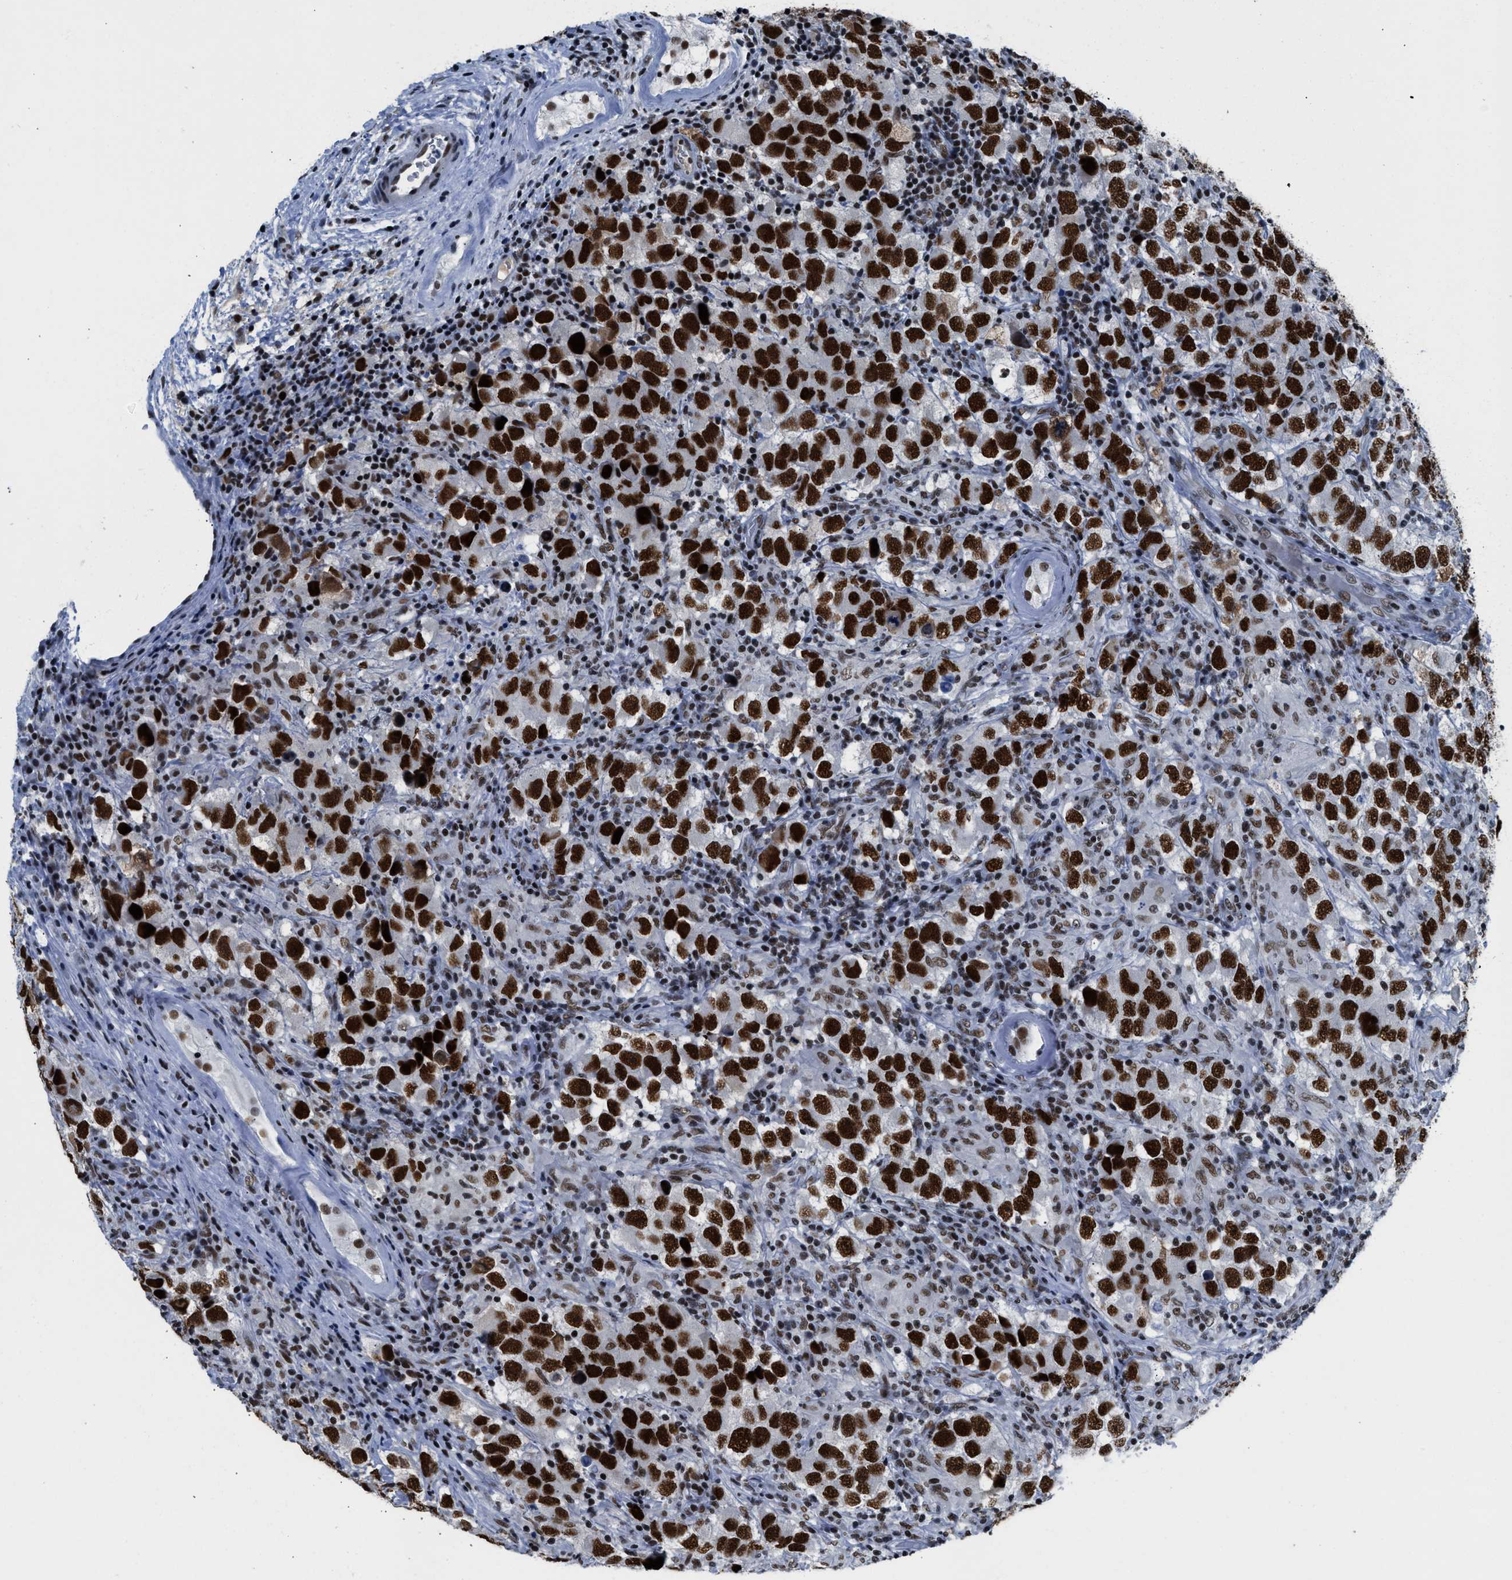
{"staining": {"intensity": "strong", "quantity": ">75%", "location": "nuclear"}, "tissue": "testis cancer", "cell_type": "Tumor cells", "image_type": "cancer", "snomed": [{"axis": "morphology", "description": "Carcinoma, Embryonal, NOS"}, {"axis": "topography", "description": "Testis"}], "caption": "A micrograph of human testis embryonal carcinoma stained for a protein reveals strong nuclear brown staining in tumor cells.", "gene": "SCAF4", "patient": {"sex": "male", "age": 21}}